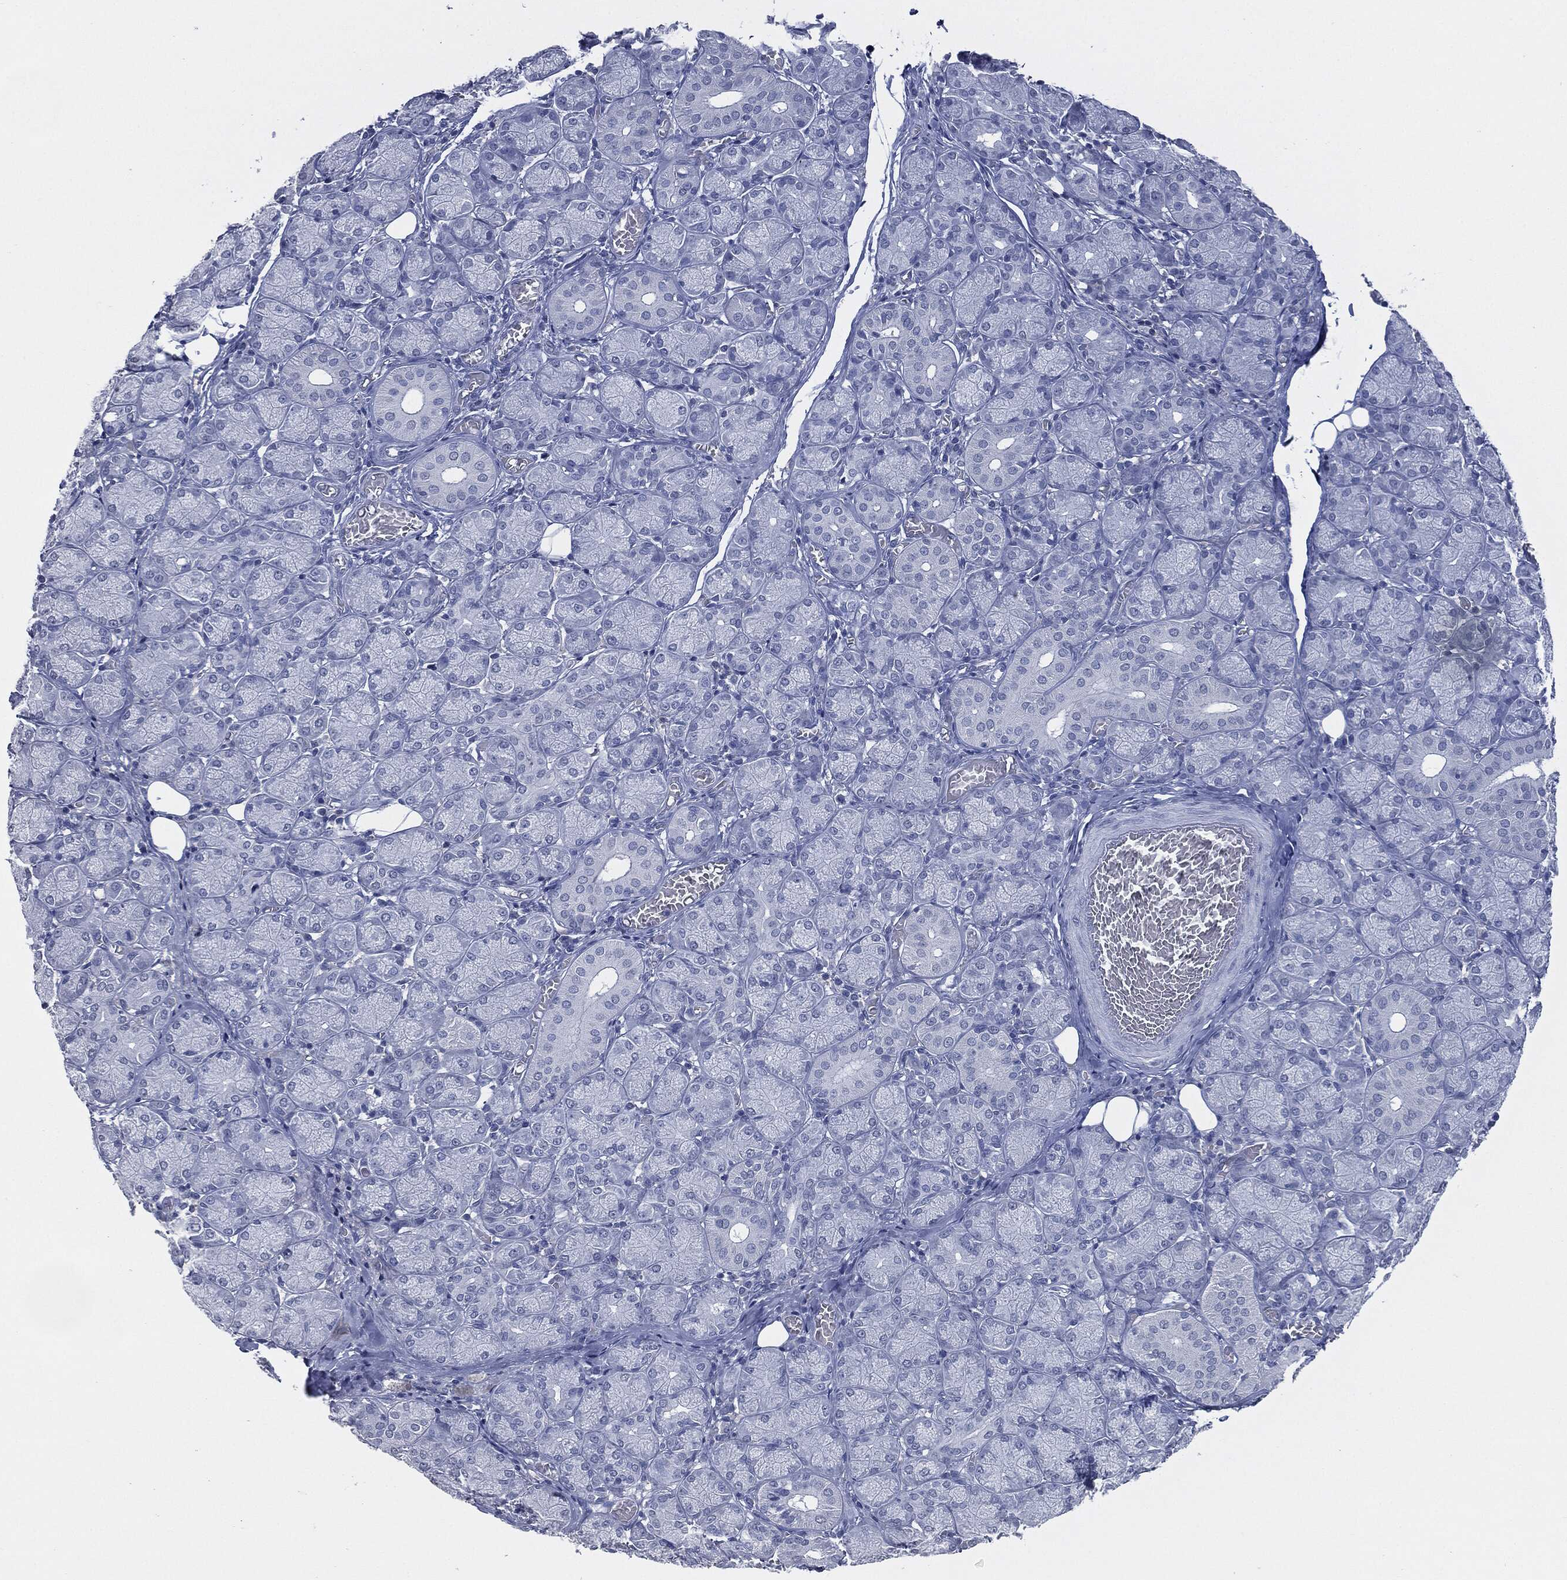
{"staining": {"intensity": "negative", "quantity": "none", "location": "none"}, "tissue": "salivary gland", "cell_type": "Glandular cells", "image_type": "normal", "snomed": [{"axis": "morphology", "description": "Normal tissue, NOS"}, {"axis": "topography", "description": "Salivary gland"}, {"axis": "topography", "description": "Peripheral nerve tissue"}], "caption": "Protein analysis of normal salivary gland shows no significant staining in glandular cells. The staining was performed using DAB to visualize the protein expression in brown, while the nuclei were stained in blue with hematoxylin (Magnification: 20x).", "gene": "SIGLEC7", "patient": {"sex": "female", "age": 24}}